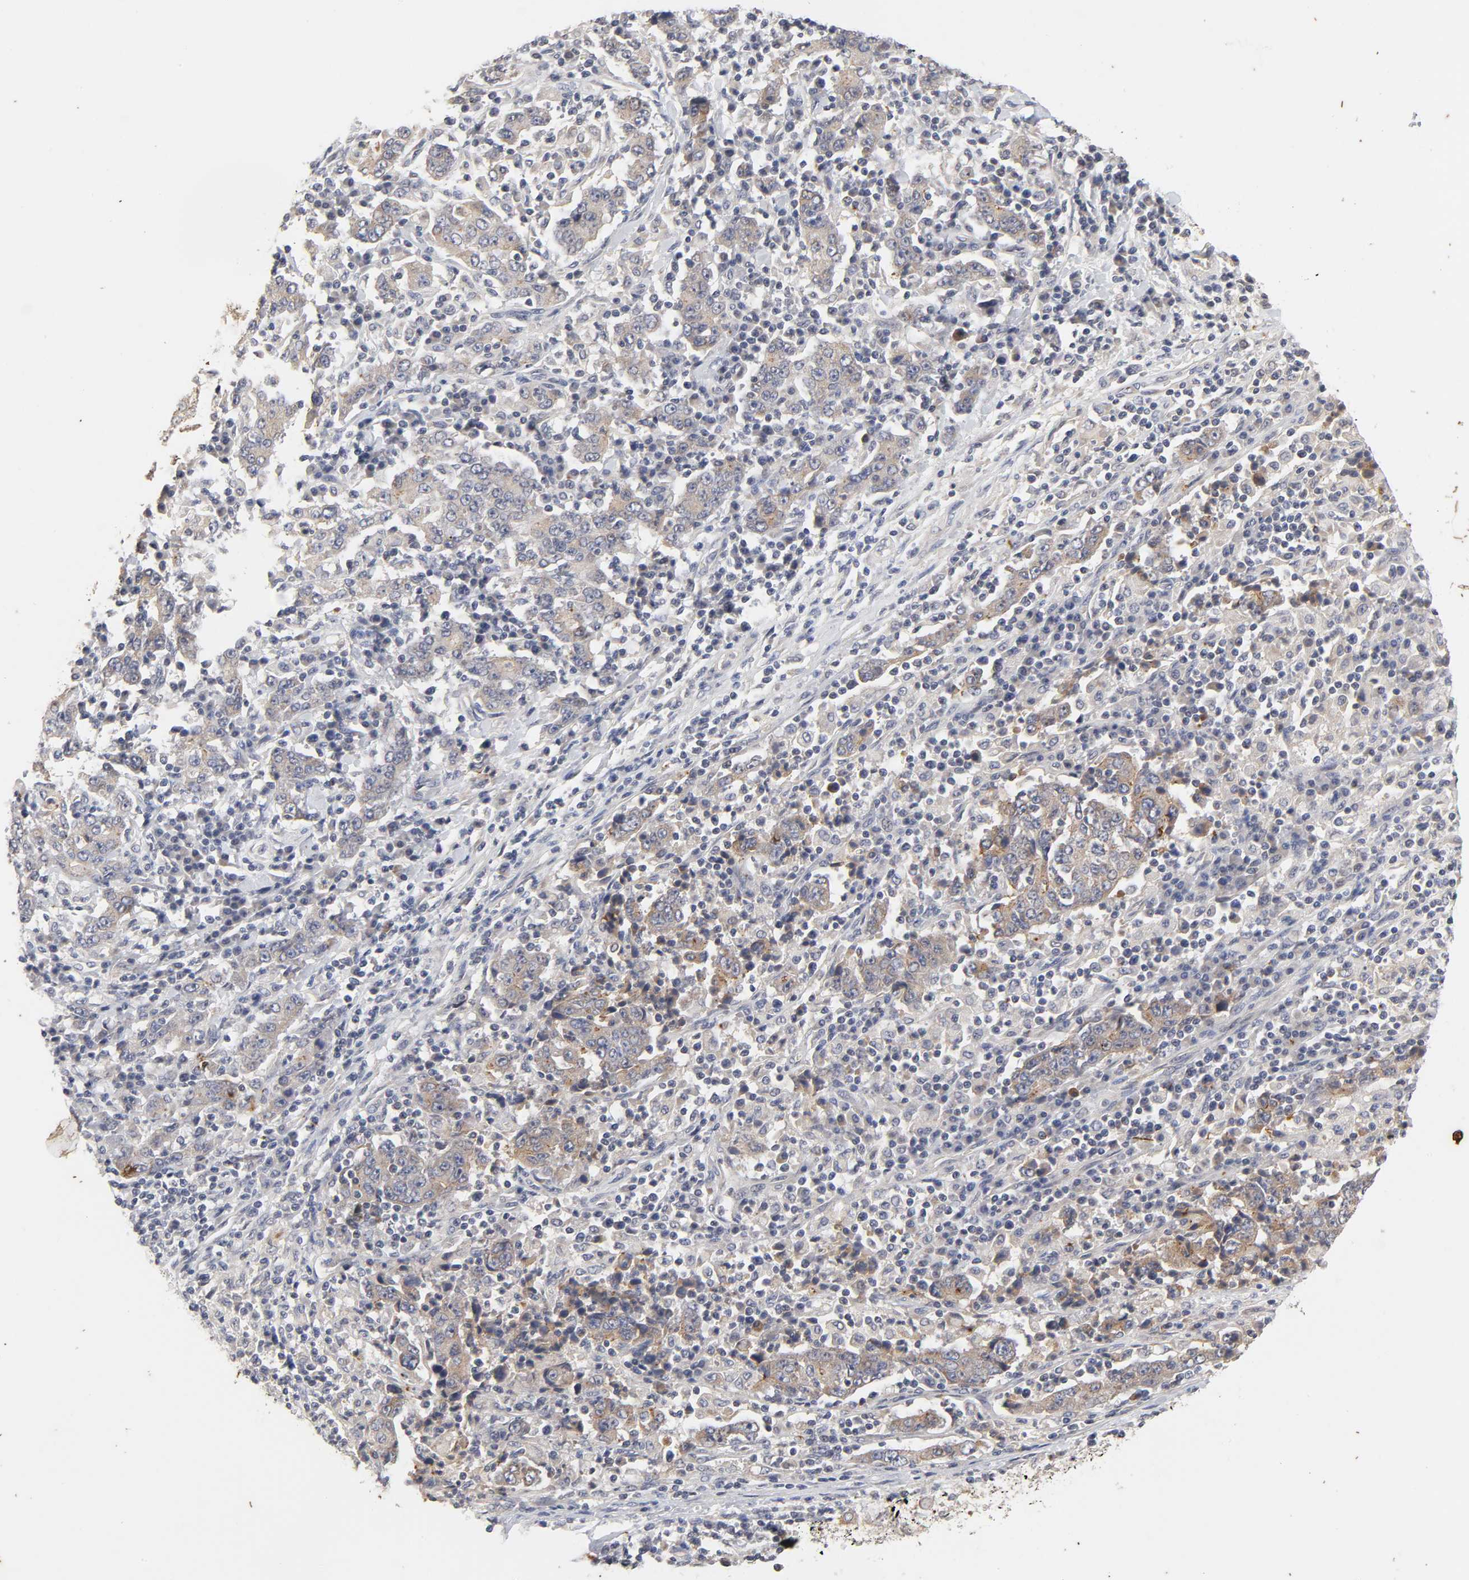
{"staining": {"intensity": "weak", "quantity": ">75%", "location": "cytoplasmic/membranous"}, "tissue": "stomach cancer", "cell_type": "Tumor cells", "image_type": "cancer", "snomed": [{"axis": "morphology", "description": "Normal tissue, NOS"}, {"axis": "morphology", "description": "Adenocarcinoma, NOS"}, {"axis": "topography", "description": "Stomach, upper"}, {"axis": "topography", "description": "Stomach"}], "caption": "A histopathology image showing weak cytoplasmic/membranous staining in approximately >75% of tumor cells in stomach adenocarcinoma, as visualized by brown immunohistochemical staining.", "gene": "CXADR", "patient": {"sex": "male", "age": 59}}